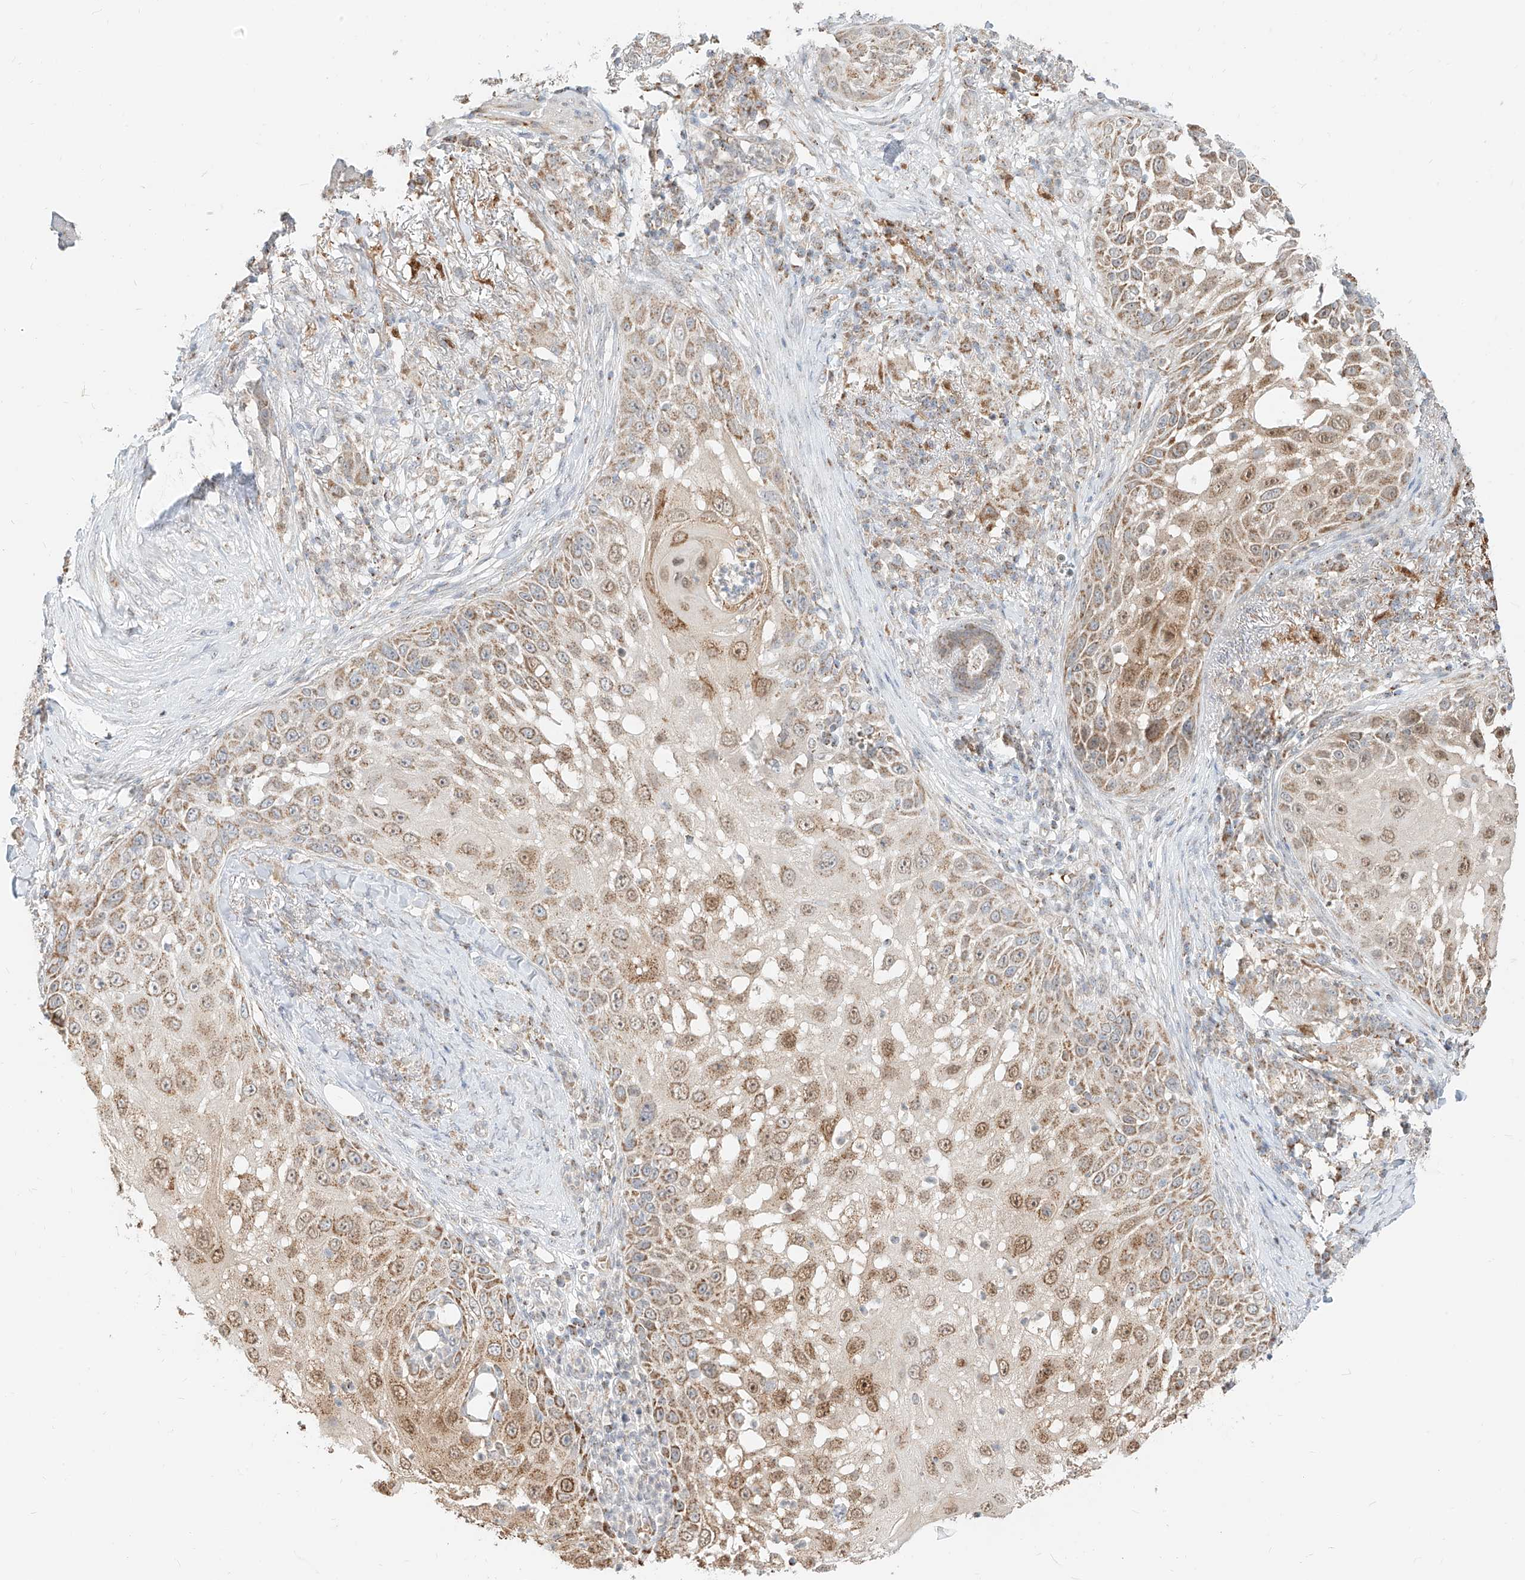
{"staining": {"intensity": "moderate", "quantity": ">75%", "location": "cytoplasmic/membranous"}, "tissue": "skin cancer", "cell_type": "Tumor cells", "image_type": "cancer", "snomed": [{"axis": "morphology", "description": "Squamous cell carcinoma, NOS"}, {"axis": "topography", "description": "Skin"}], "caption": "Immunohistochemistry (IHC) of human squamous cell carcinoma (skin) demonstrates medium levels of moderate cytoplasmic/membranous staining in approximately >75% of tumor cells.", "gene": "MTUS2", "patient": {"sex": "female", "age": 44}}